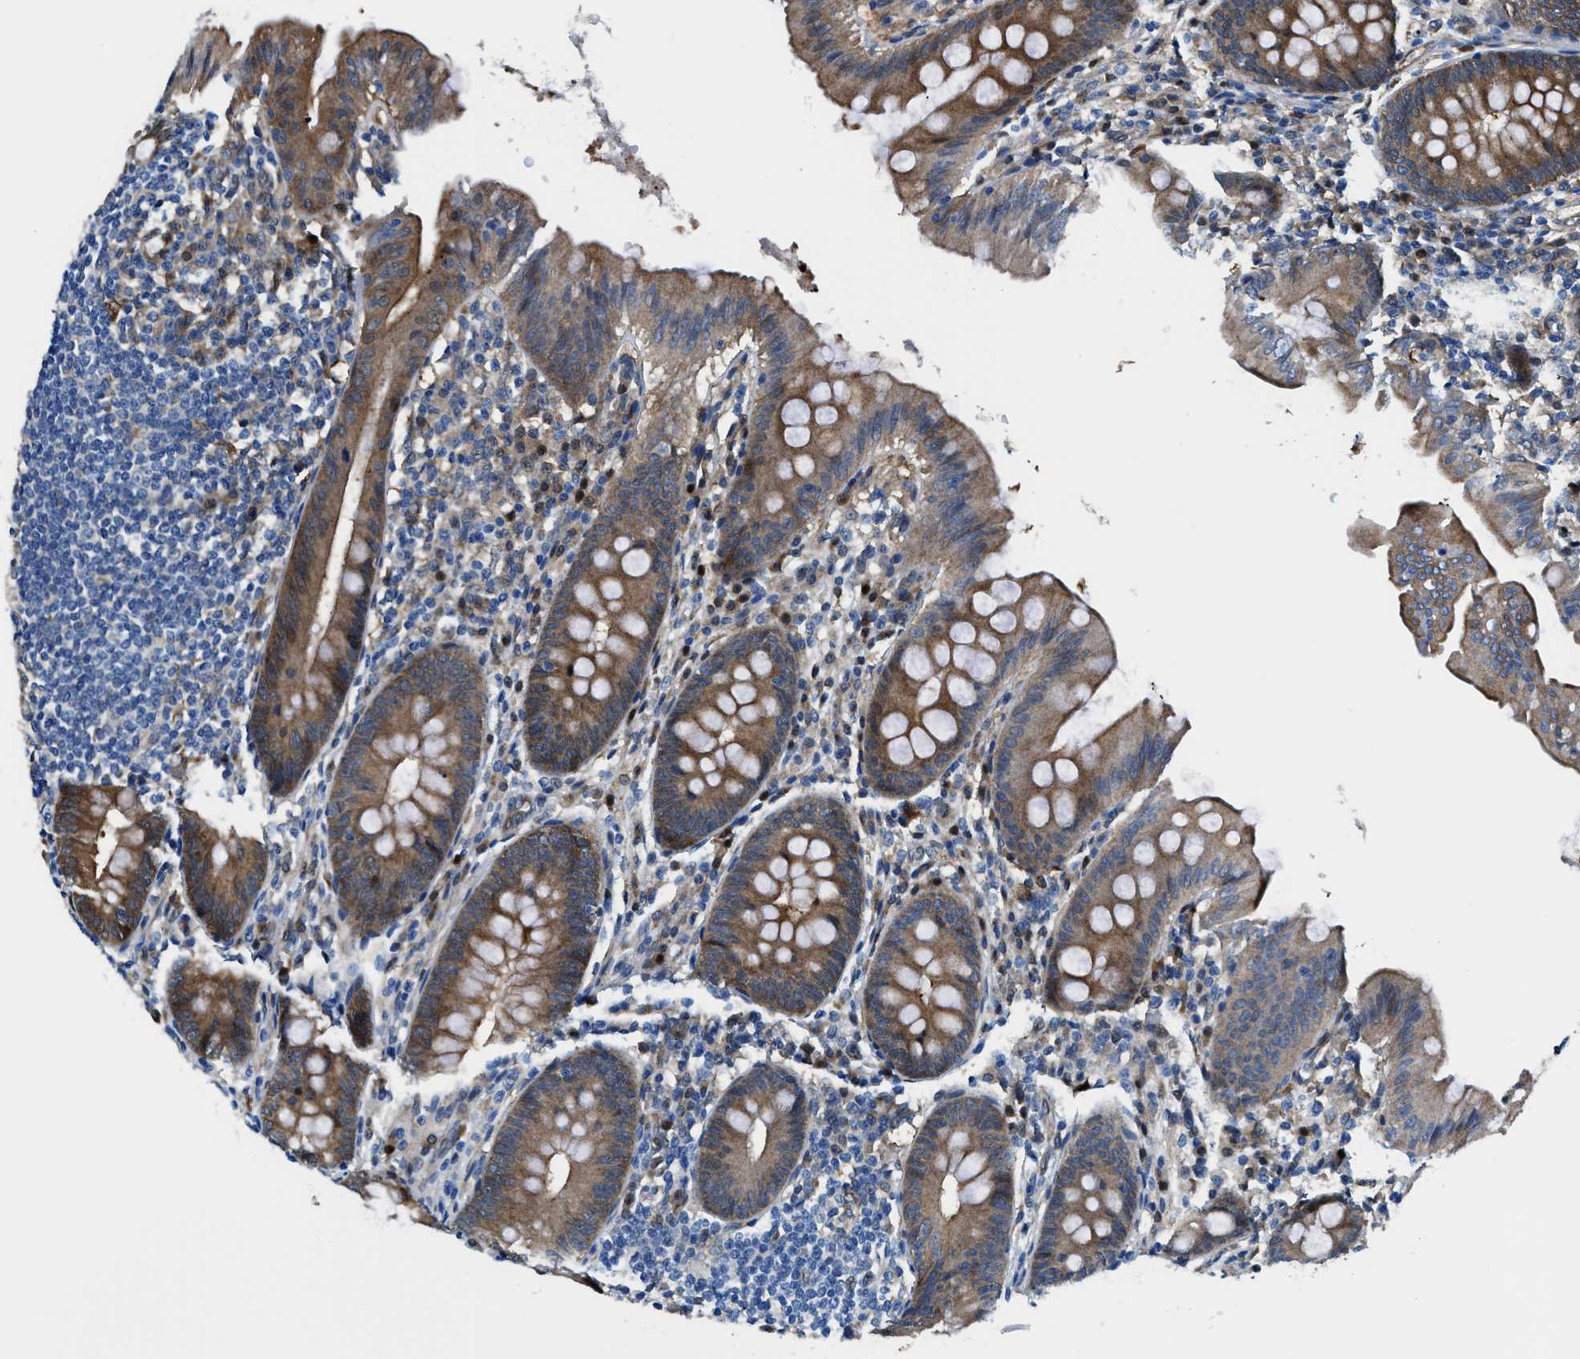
{"staining": {"intensity": "moderate", "quantity": ">75%", "location": "cytoplasmic/membranous"}, "tissue": "appendix", "cell_type": "Glandular cells", "image_type": "normal", "snomed": [{"axis": "morphology", "description": "Normal tissue, NOS"}, {"axis": "topography", "description": "Appendix"}], "caption": "Protein staining by immunohistochemistry displays moderate cytoplasmic/membranous staining in about >75% of glandular cells in benign appendix. Nuclei are stained in blue.", "gene": "YWHAE", "patient": {"sex": "male", "age": 56}}